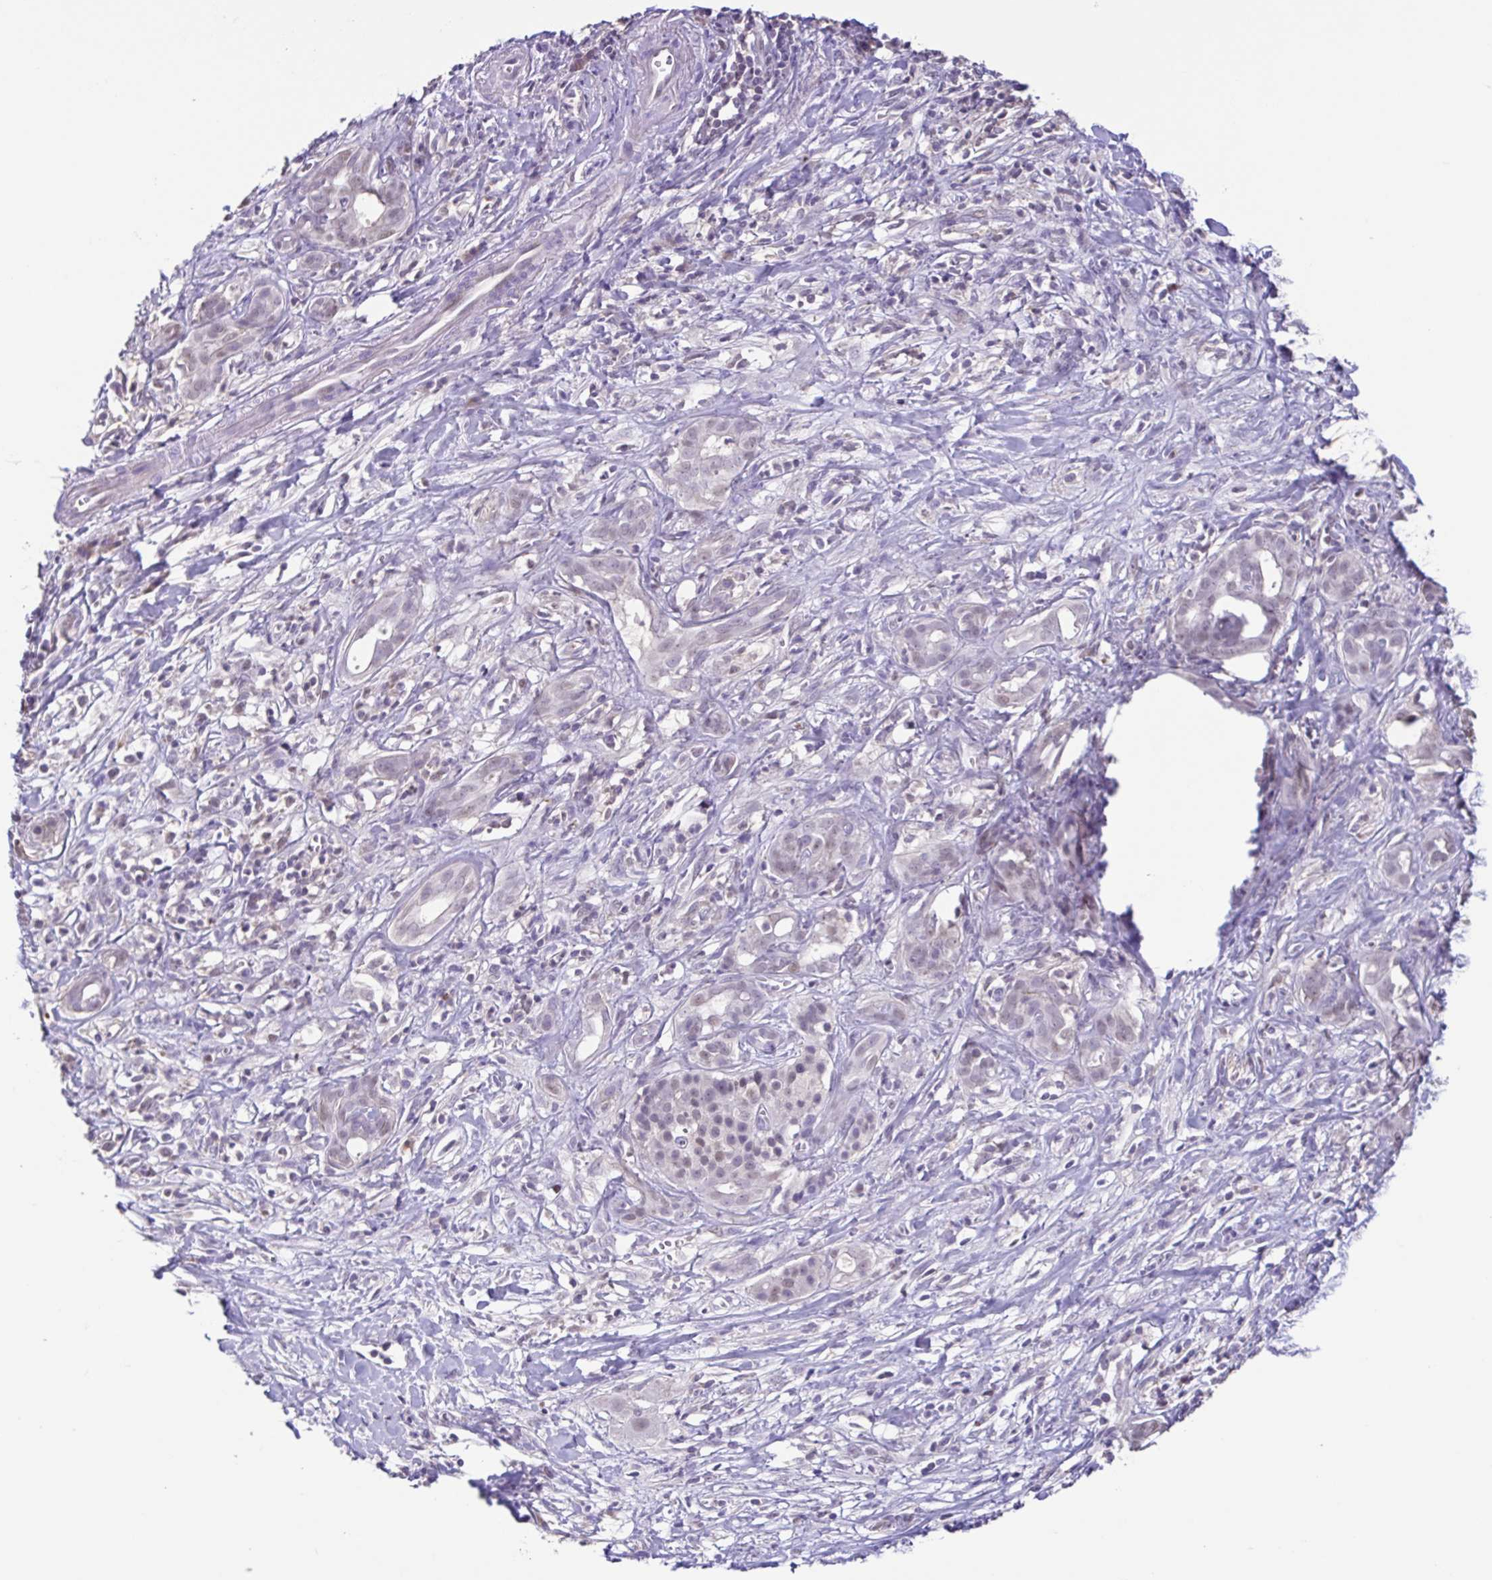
{"staining": {"intensity": "weak", "quantity": "<25%", "location": "nuclear"}, "tissue": "pancreatic cancer", "cell_type": "Tumor cells", "image_type": "cancer", "snomed": [{"axis": "morphology", "description": "Adenocarcinoma, NOS"}, {"axis": "topography", "description": "Pancreas"}], "caption": "Immunohistochemical staining of pancreatic cancer (adenocarcinoma) demonstrates no significant expression in tumor cells.", "gene": "ACTRT3", "patient": {"sex": "male", "age": 61}}